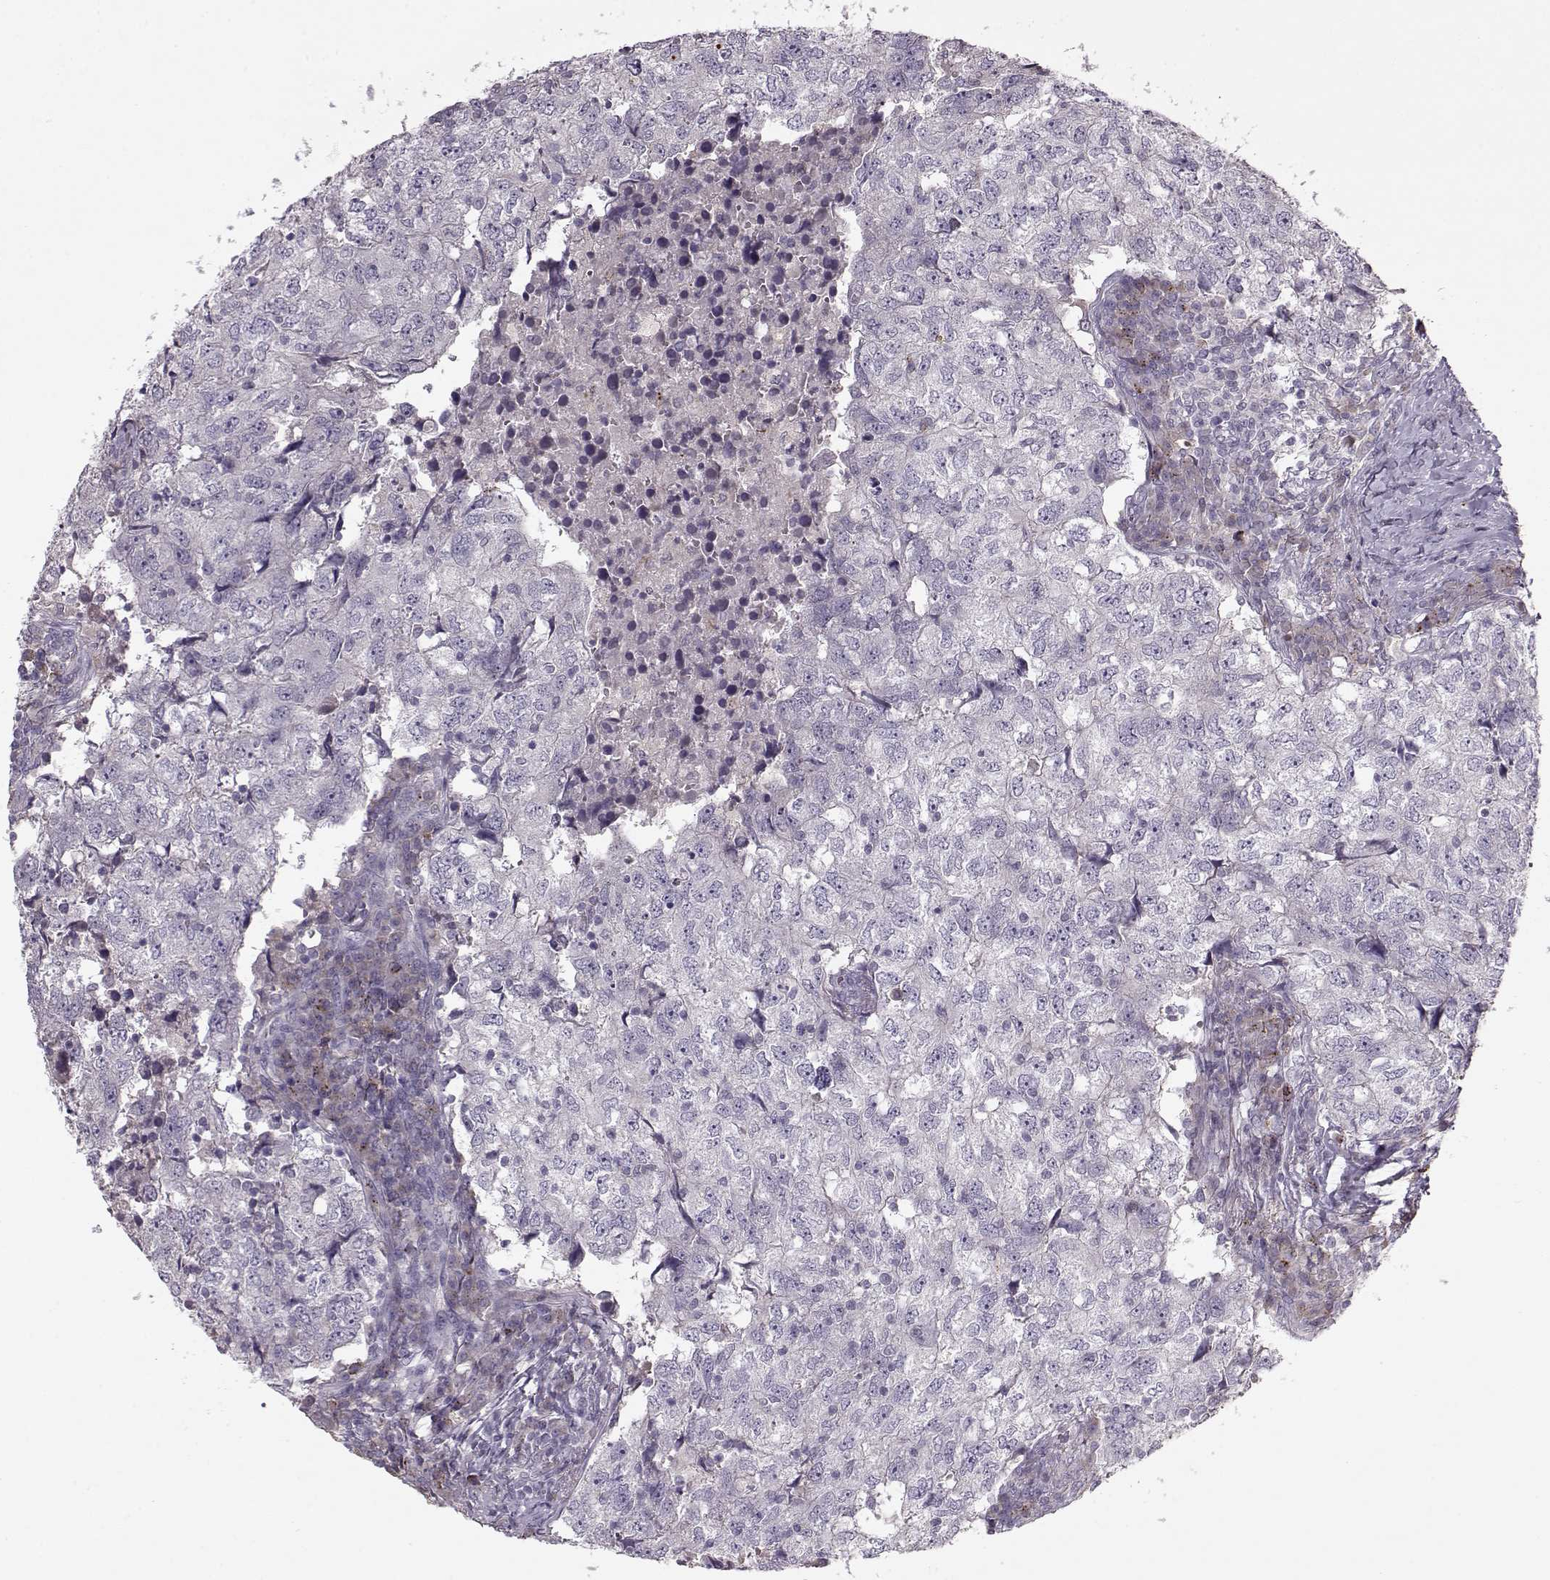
{"staining": {"intensity": "negative", "quantity": "none", "location": "none"}, "tissue": "breast cancer", "cell_type": "Tumor cells", "image_type": "cancer", "snomed": [{"axis": "morphology", "description": "Duct carcinoma"}, {"axis": "topography", "description": "Breast"}], "caption": "Immunohistochemistry of invasive ductal carcinoma (breast) reveals no positivity in tumor cells. (DAB IHC with hematoxylin counter stain).", "gene": "ACOT11", "patient": {"sex": "female", "age": 30}}